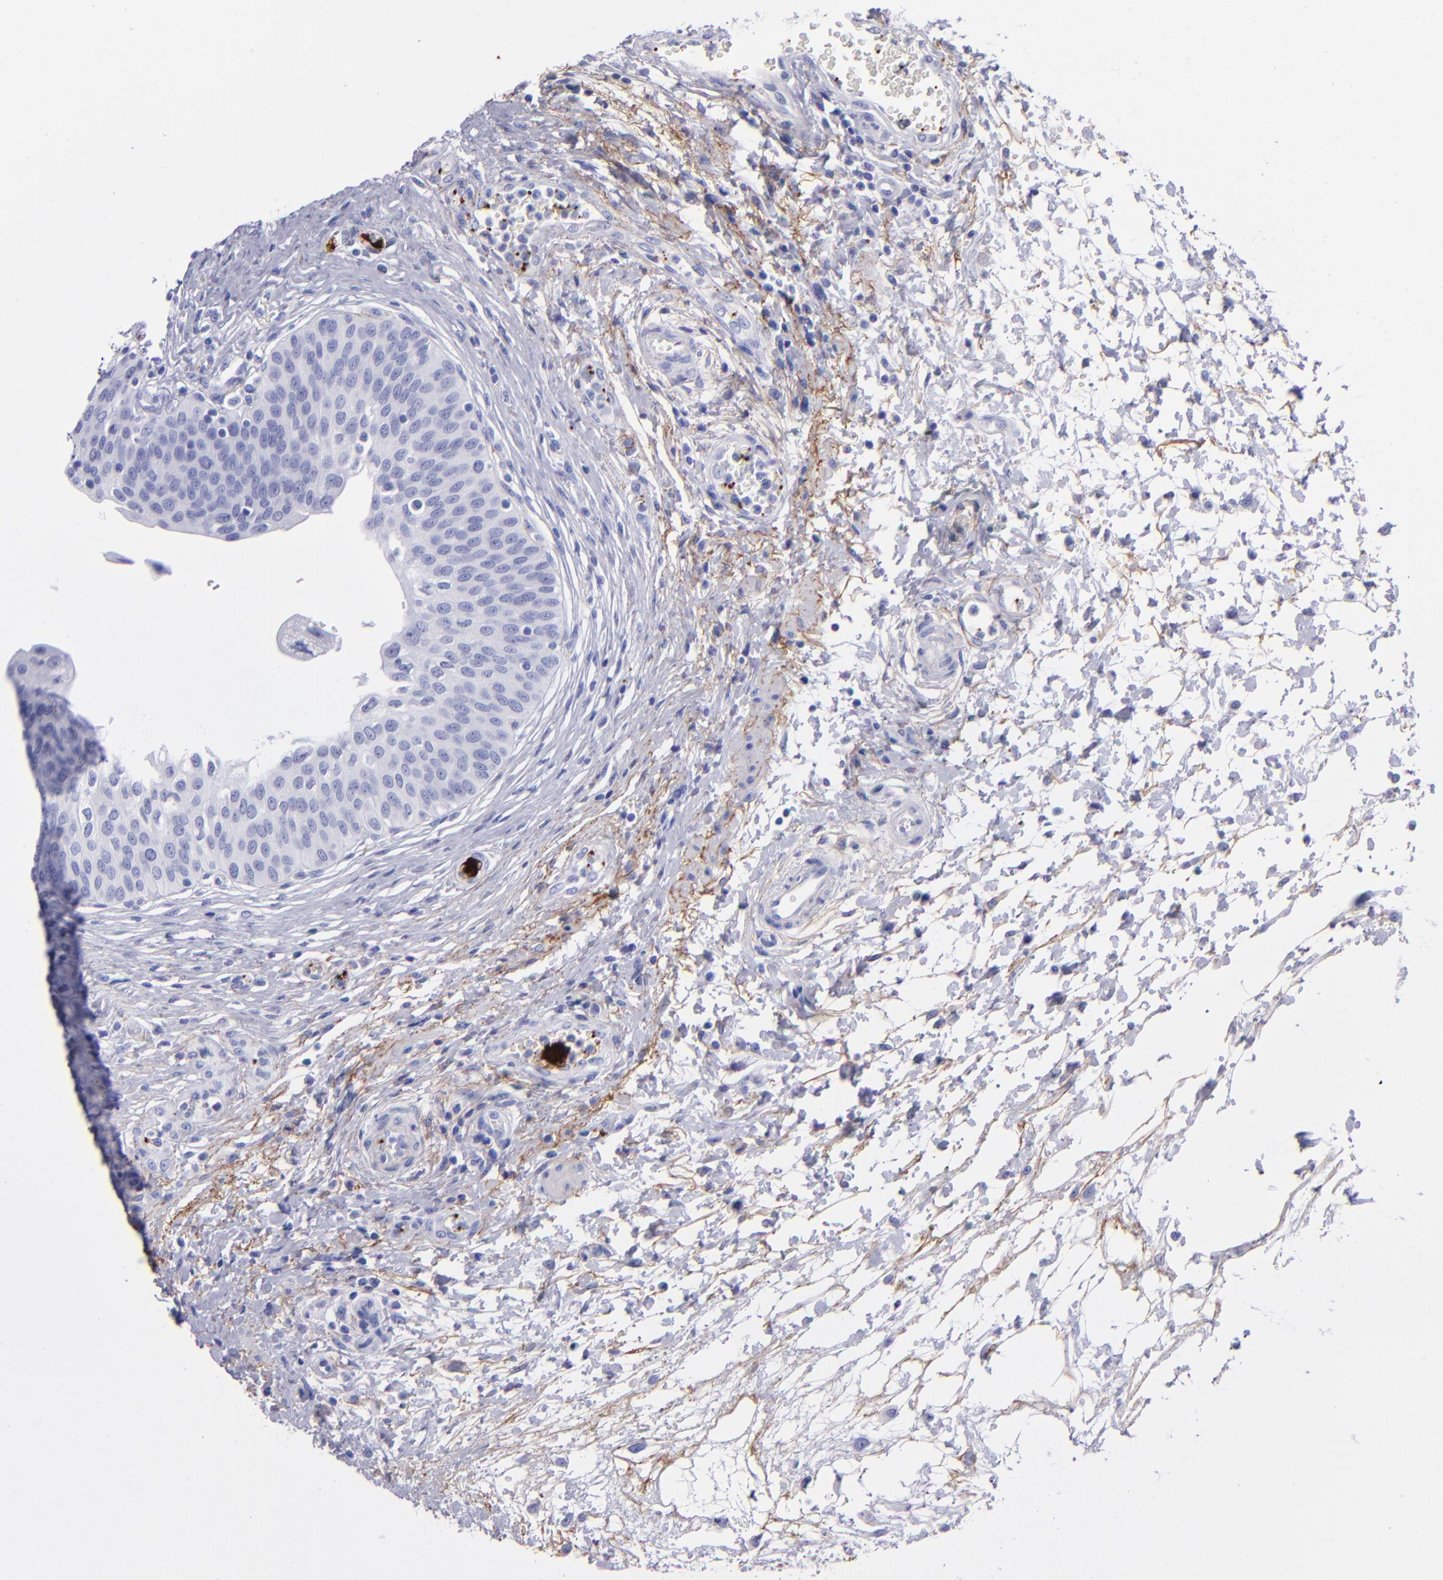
{"staining": {"intensity": "negative", "quantity": "none", "location": "none"}, "tissue": "urinary bladder", "cell_type": "Urothelial cells", "image_type": "normal", "snomed": [{"axis": "morphology", "description": "Normal tissue, NOS"}, {"axis": "topography", "description": "Smooth muscle"}, {"axis": "topography", "description": "Urinary bladder"}], "caption": "High magnification brightfield microscopy of unremarkable urinary bladder stained with DAB (3,3'-diaminobenzidine) (brown) and counterstained with hematoxylin (blue): urothelial cells show no significant positivity. The staining is performed using DAB (3,3'-diaminobenzidine) brown chromogen with nuclei counter-stained in using hematoxylin.", "gene": "EFCAB13", "patient": {"sex": "male", "age": 35}}